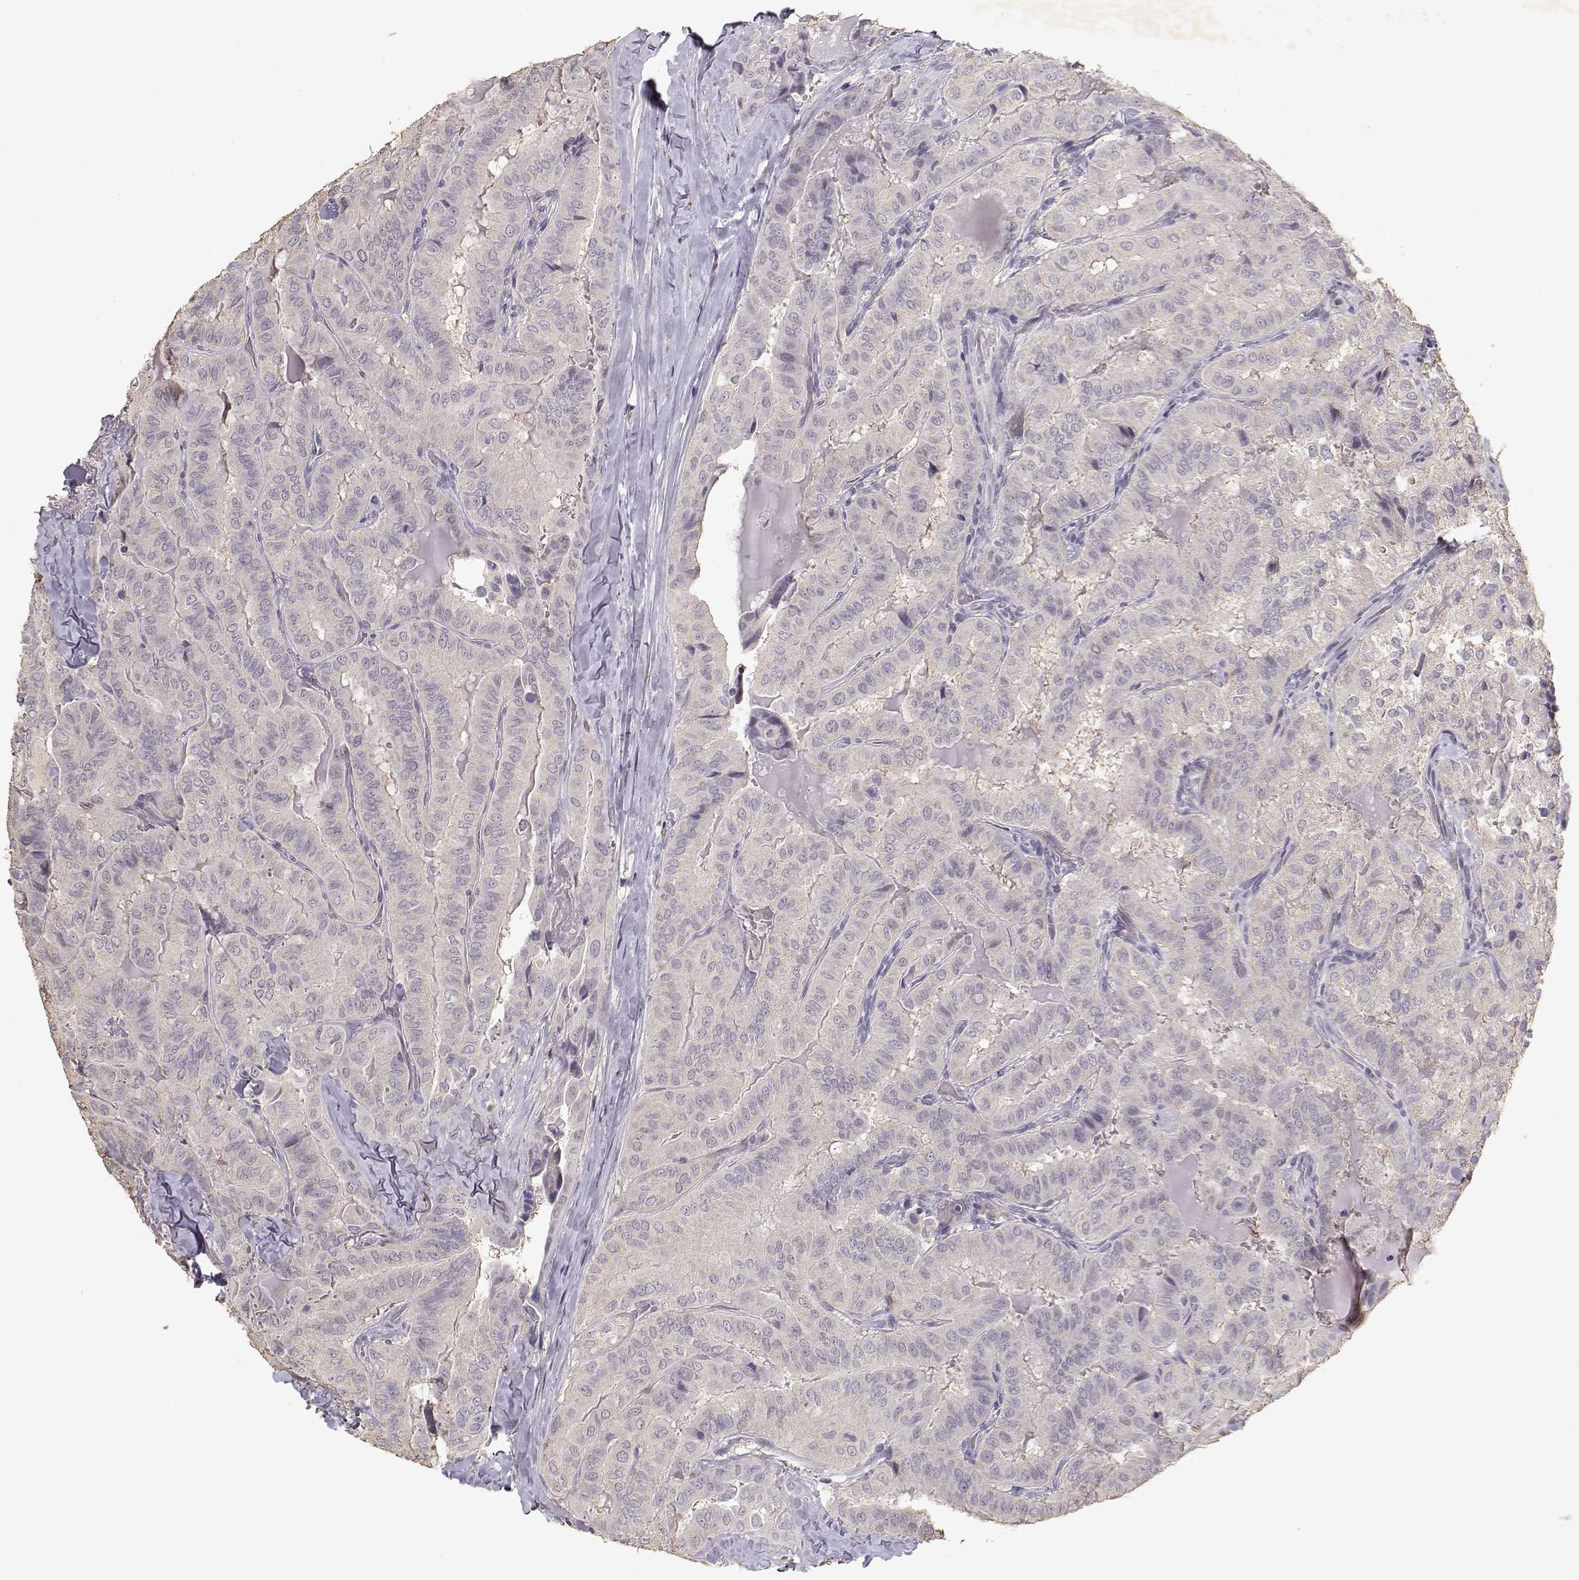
{"staining": {"intensity": "negative", "quantity": "none", "location": "none"}, "tissue": "thyroid cancer", "cell_type": "Tumor cells", "image_type": "cancer", "snomed": [{"axis": "morphology", "description": "Papillary adenocarcinoma, NOS"}, {"axis": "topography", "description": "Thyroid gland"}], "caption": "This is a image of immunohistochemistry (IHC) staining of papillary adenocarcinoma (thyroid), which shows no staining in tumor cells.", "gene": "UROC1", "patient": {"sex": "female", "age": 68}}